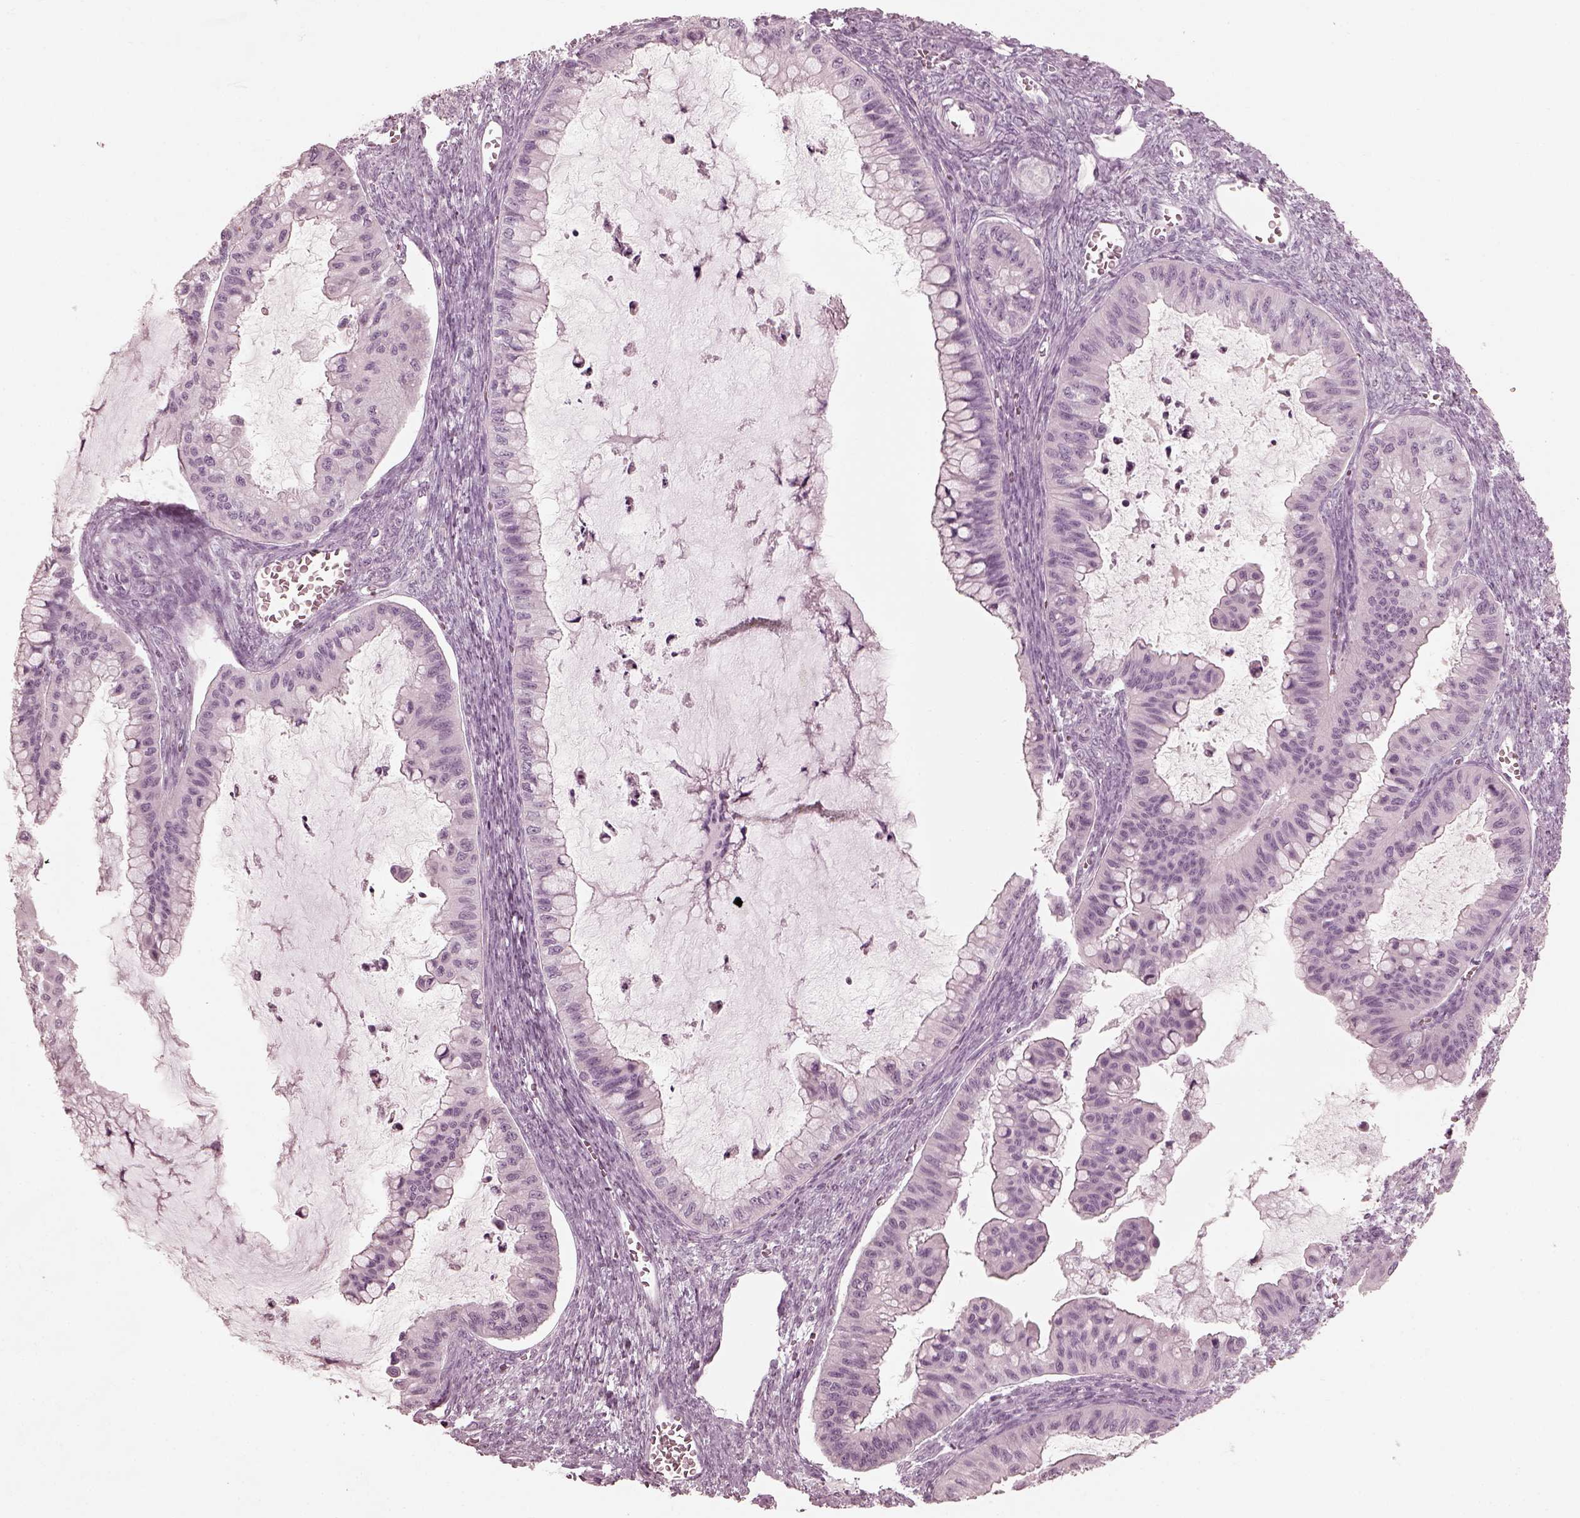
{"staining": {"intensity": "negative", "quantity": "none", "location": "none"}, "tissue": "ovarian cancer", "cell_type": "Tumor cells", "image_type": "cancer", "snomed": [{"axis": "morphology", "description": "Cystadenocarcinoma, mucinous, NOS"}, {"axis": "topography", "description": "Ovary"}], "caption": "DAB immunohistochemical staining of mucinous cystadenocarcinoma (ovarian) shows no significant positivity in tumor cells. (Brightfield microscopy of DAB immunohistochemistry at high magnification).", "gene": "SAXO2", "patient": {"sex": "female", "age": 72}}